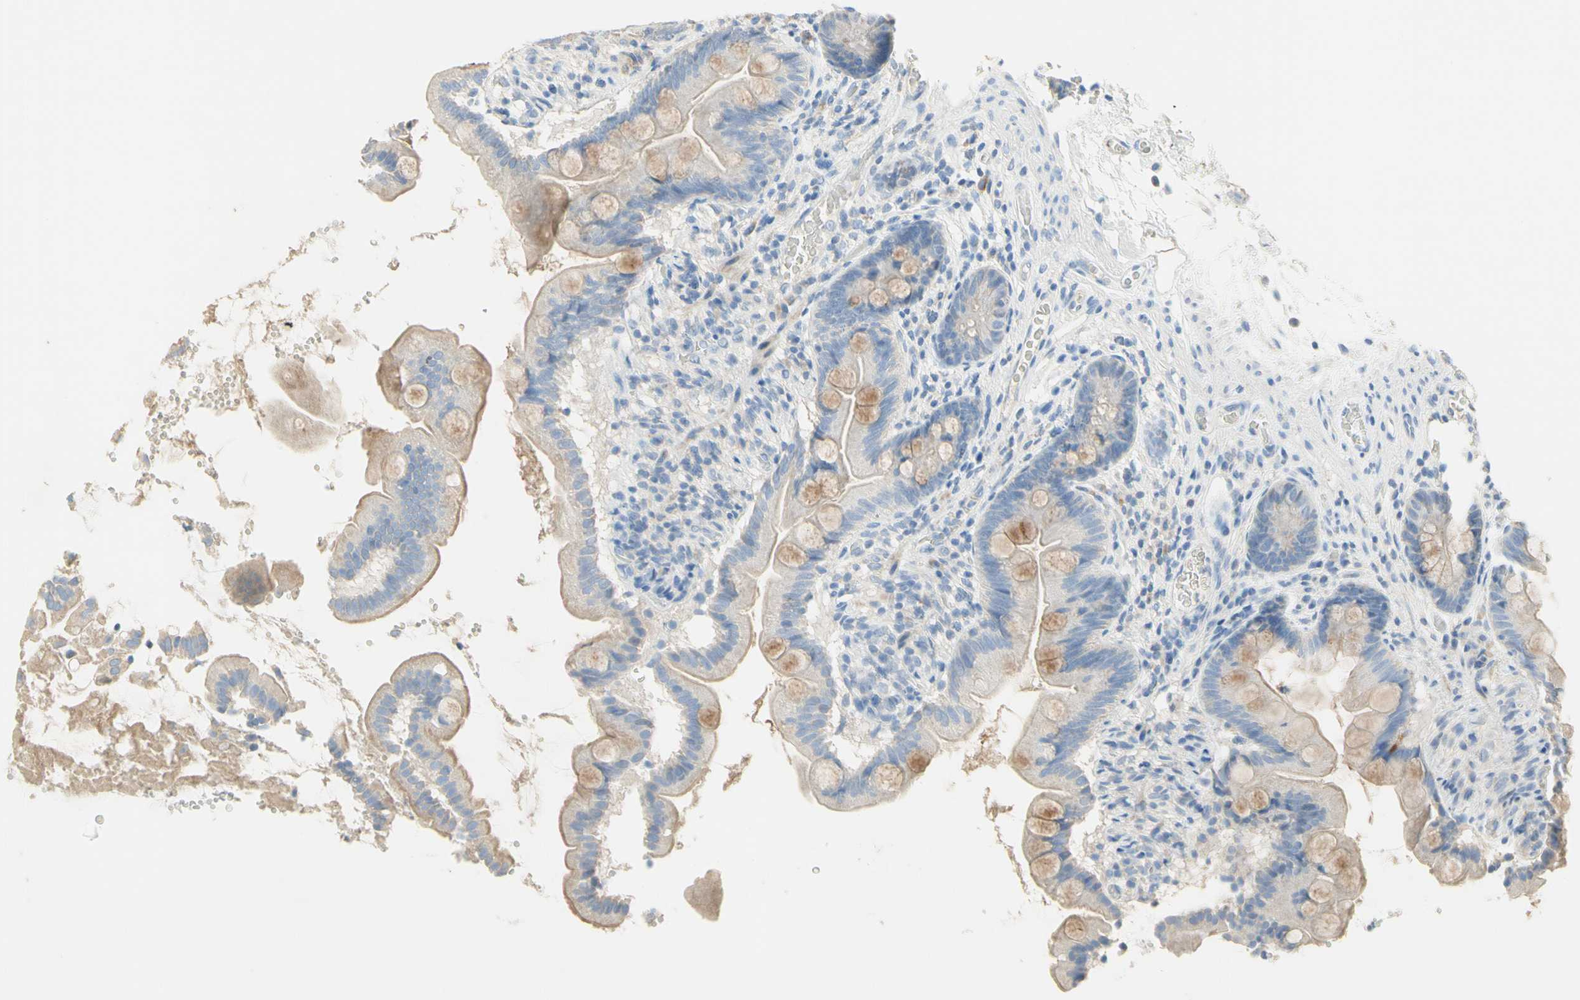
{"staining": {"intensity": "moderate", "quantity": "25%-75%", "location": "cytoplasmic/membranous"}, "tissue": "small intestine", "cell_type": "Glandular cells", "image_type": "normal", "snomed": [{"axis": "morphology", "description": "Normal tissue, NOS"}, {"axis": "topography", "description": "Small intestine"}], "caption": "Moderate cytoplasmic/membranous staining is appreciated in approximately 25%-75% of glandular cells in benign small intestine.", "gene": "NECTIN4", "patient": {"sex": "female", "age": 56}}